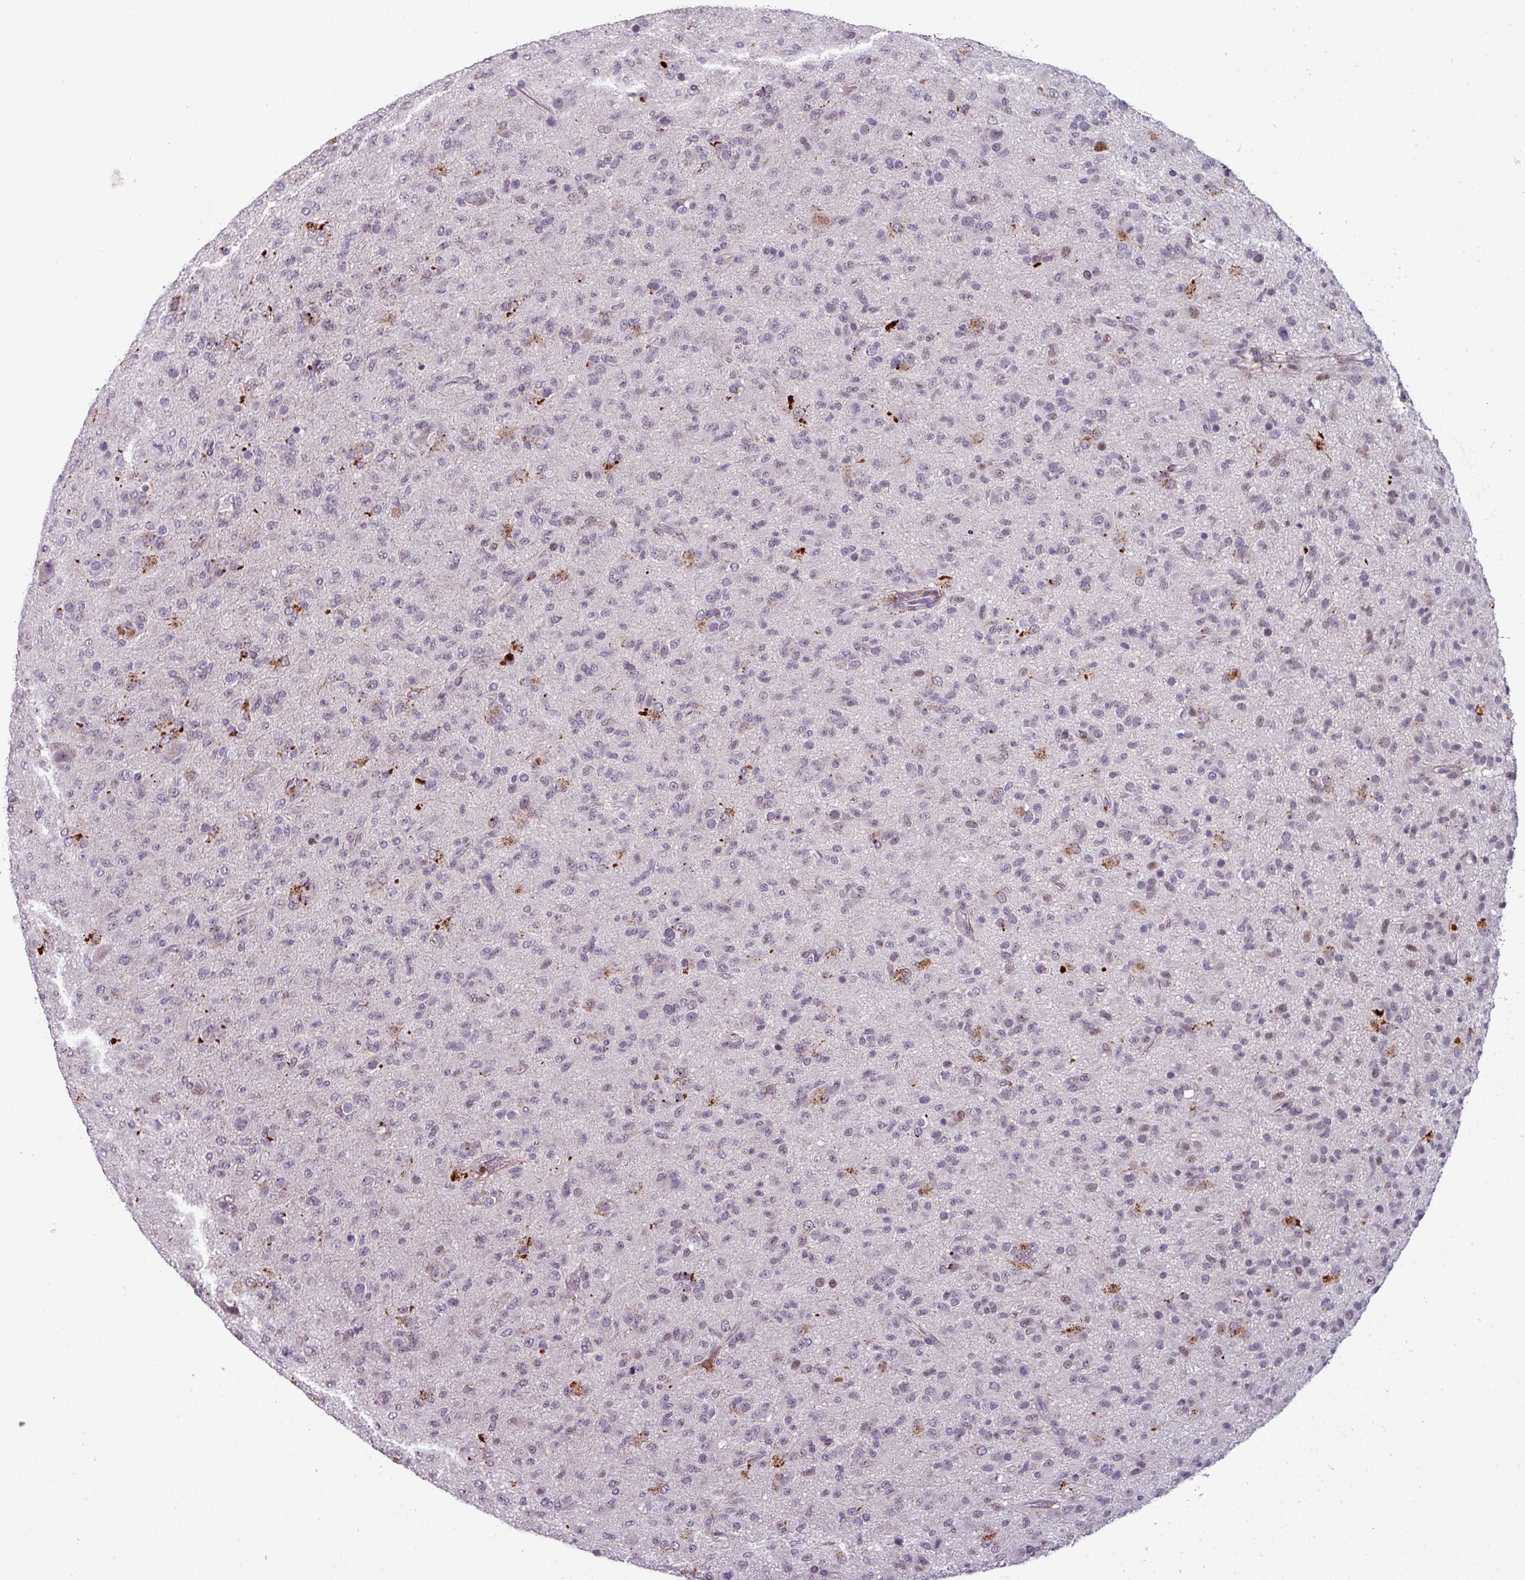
{"staining": {"intensity": "negative", "quantity": "none", "location": "none"}, "tissue": "glioma", "cell_type": "Tumor cells", "image_type": "cancer", "snomed": [{"axis": "morphology", "description": "Glioma, malignant, Low grade"}, {"axis": "topography", "description": "Brain"}], "caption": "Immunohistochemistry (IHC) micrograph of neoplastic tissue: human glioma stained with DAB displays no significant protein expression in tumor cells.", "gene": "TMEFF1", "patient": {"sex": "male", "age": 65}}